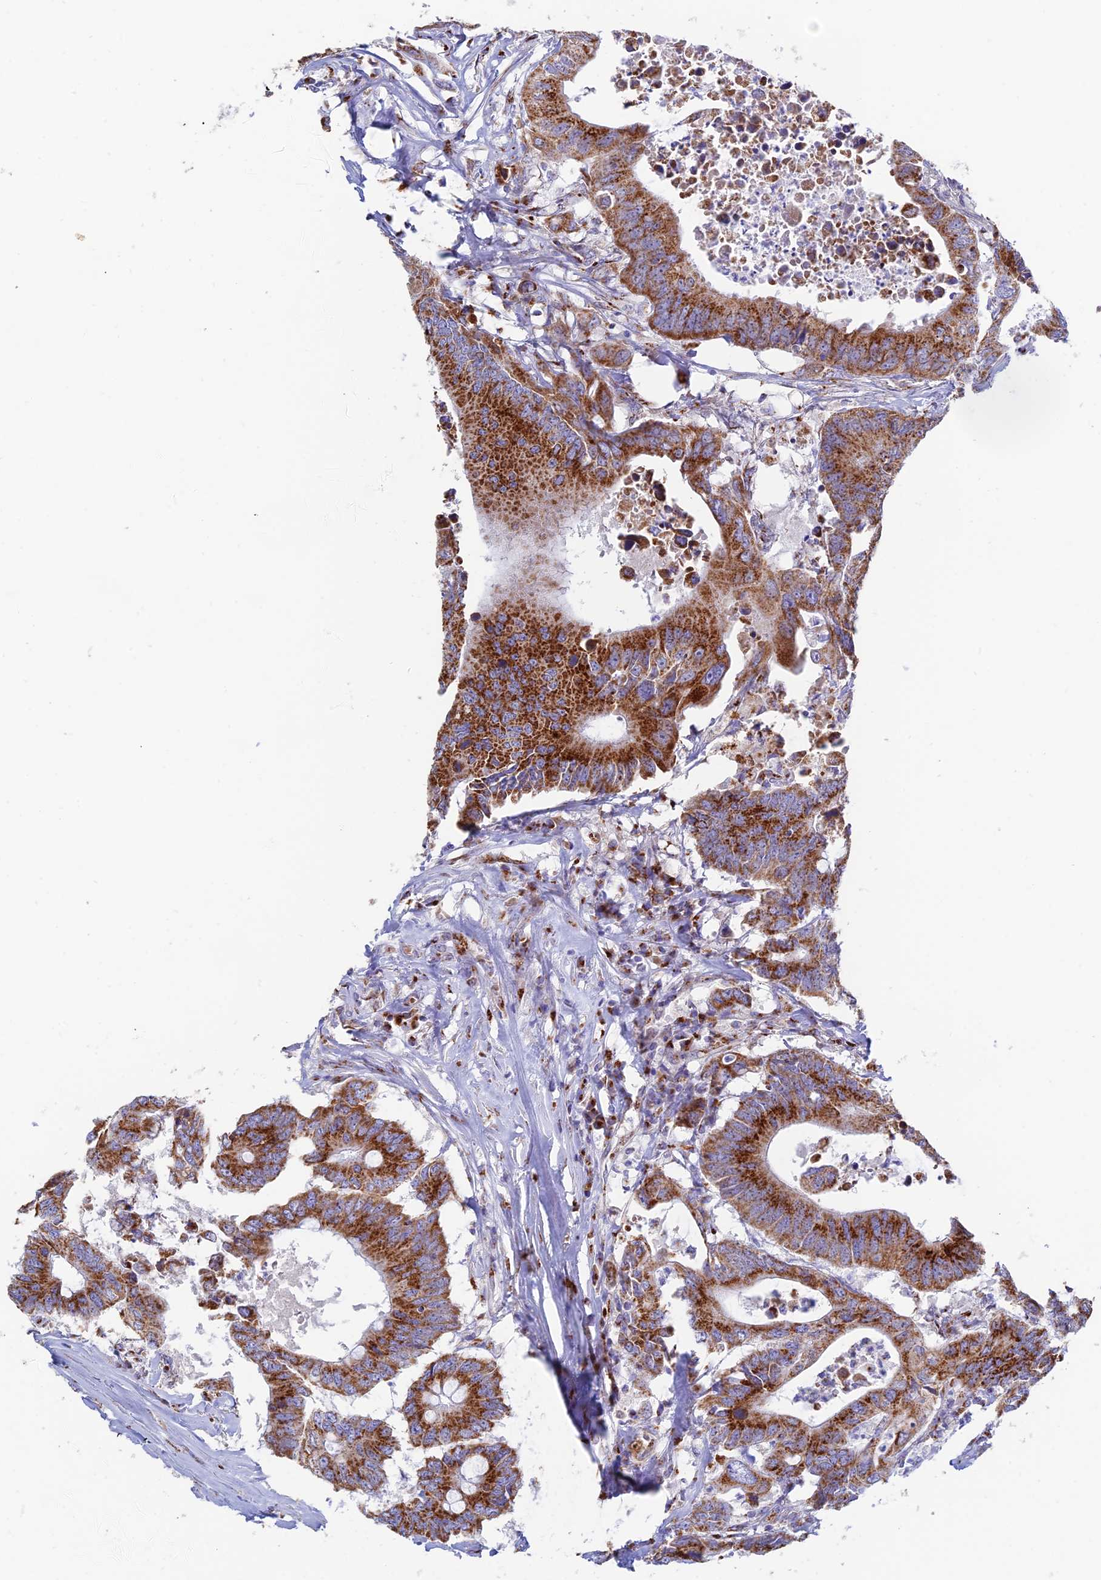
{"staining": {"intensity": "strong", "quantity": ">75%", "location": "cytoplasmic/membranous"}, "tissue": "colorectal cancer", "cell_type": "Tumor cells", "image_type": "cancer", "snomed": [{"axis": "morphology", "description": "Adenocarcinoma, NOS"}, {"axis": "topography", "description": "Colon"}], "caption": "Protein staining of colorectal cancer tissue displays strong cytoplasmic/membranous staining in about >75% of tumor cells. The protein of interest is stained brown, and the nuclei are stained in blue (DAB IHC with brightfield microscopy, high magnification).", "gene": "HS2ST1", "patient": {"sex": "male", "age": 71}}